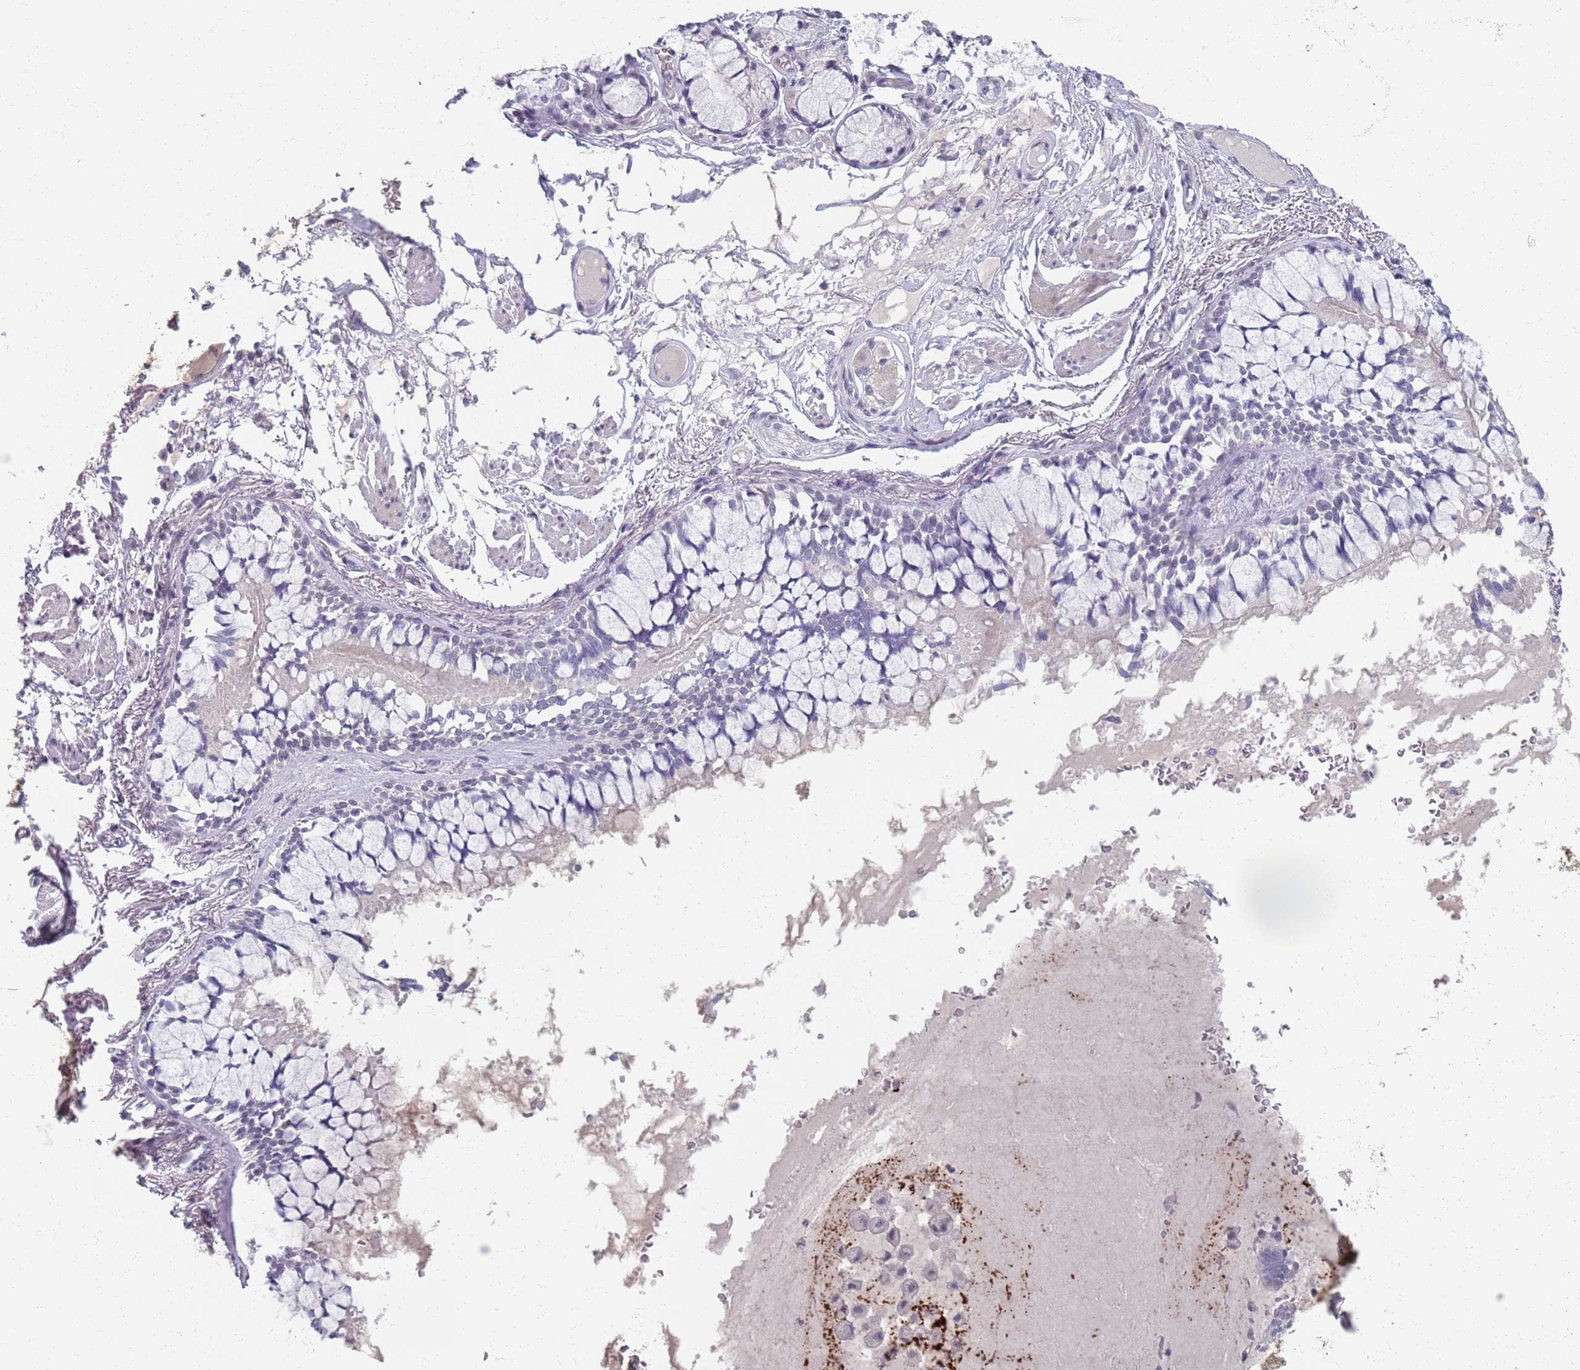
{"staining": {"intensity": "weak", "quantity": "<25%", "location": "cytoplasmic/membranous,nuclear"}, "tissue": "bronchus", "cell_type": "Respiratory epithelial cells", "image_type": "normal", "snomed": [{"axis": "morphology", "description": "Normal tissue, NOS"}, {"axis": "topography", "description": "Bronchus"}], "caption": "Immunohistochemistry histopathology image of benign bronchus: human bronchus stained with DAB exhibits no significant protein staining in respiratory epithelial cells. (DAB (3,3'-diaminobenzidine) immunohistochemistry (IHC) visualized using brightfield microscopy, high magnification).", "gene": "SAMD1", "patient": {"sex": "male", "age": 70}}